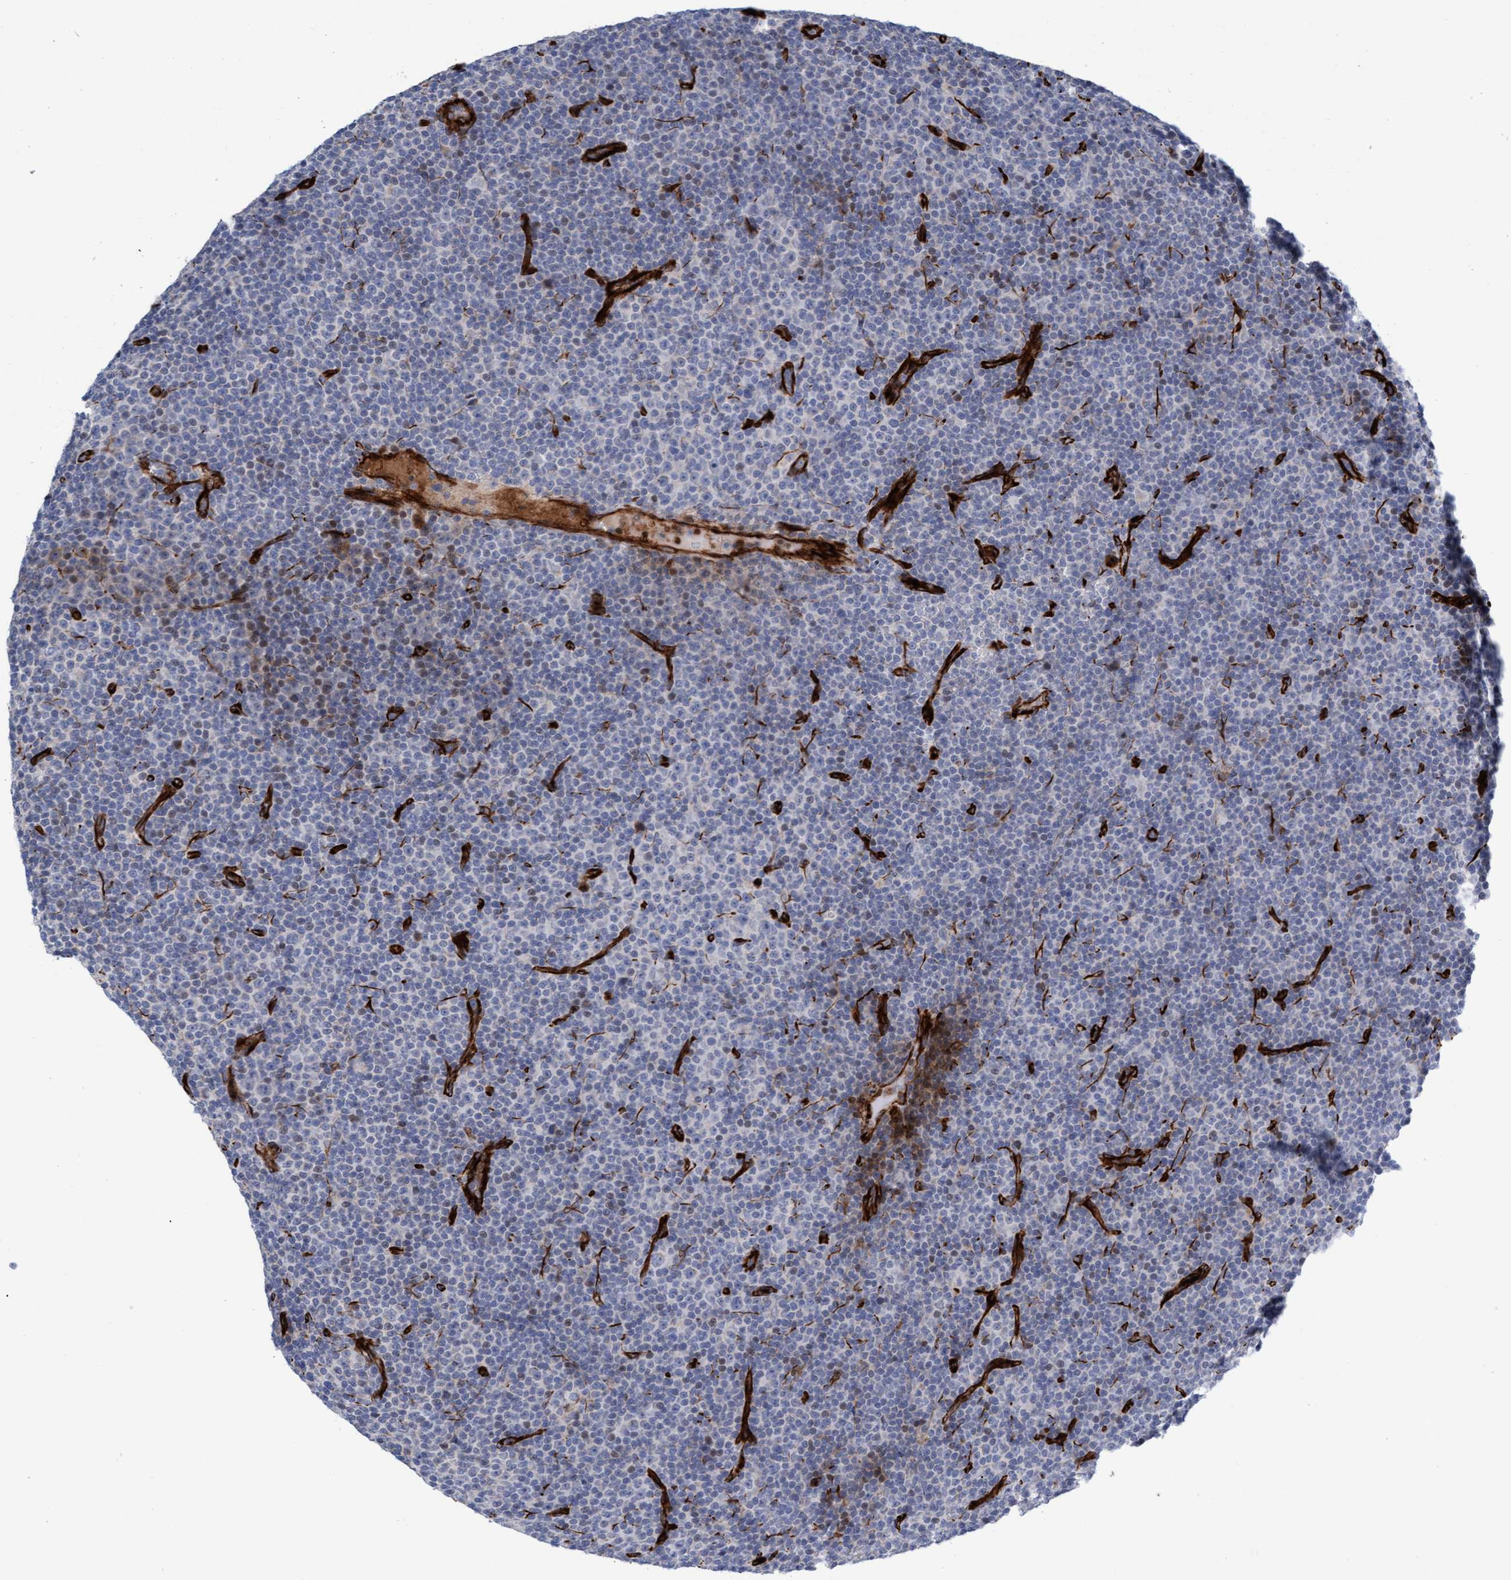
{"staining": {"intensity": "negative", "quantity": "none", "location": "none"}, "tissue": "lymphoma", "cell_type": "Tumor cells", "image_type": "cancer", "snomed": [{"axis": "morphology", "description": "Malignant lymphoma, non-Hodgkin's type, Low grade"}, {"axis": "topography", "description": "Lymph node"}], "caption": "Image shows no significant protein staining in tumor cells of low-grade malignant lymphoma, non-Hodgkin's type.", "gene": "POLG2", "patient": {"sex": "female", "age": 67}}